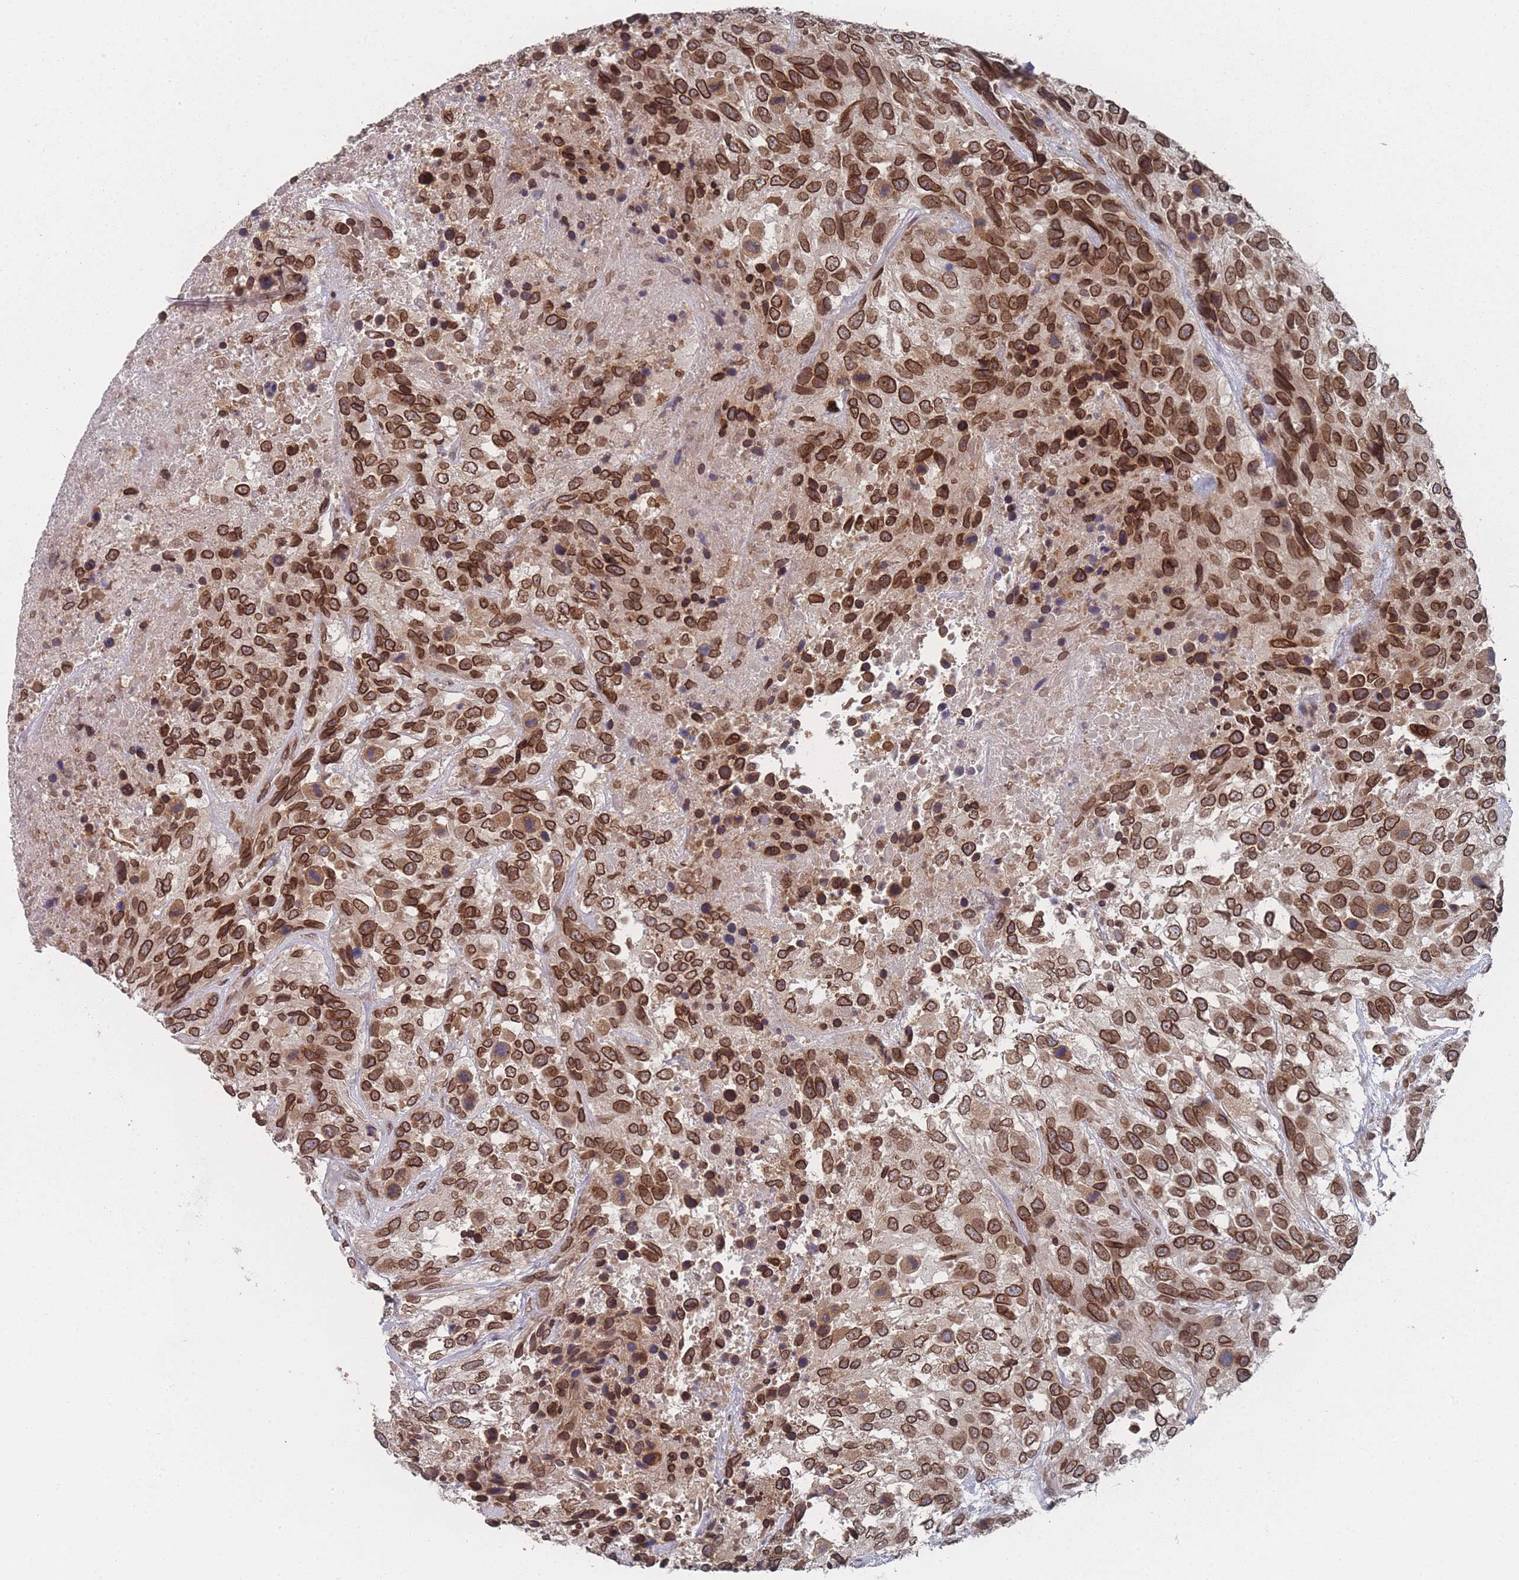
{"staining": {"intensity": "strong", "quantity": ">75%", "location": "cytoplasmic/membranous,nuclear"}, "tissue": "urothelial cancer", "cell_type": "Tumor cells", "image_type": "cancer", "snomed": [{"axis": "morphology", "description": "Urothelial carcinoma, High grade"}, {"axis": "topography", "description": "Urinary bladder"}], "caption": "This histopathology image shows IHC staining of urothelial cancer, with high strong cytoplasmic/membranous and nuclear staining in about >75% of tumor cells.", "gene": "TBC1D25", "patient": {"sex": "female", "age": 70}}